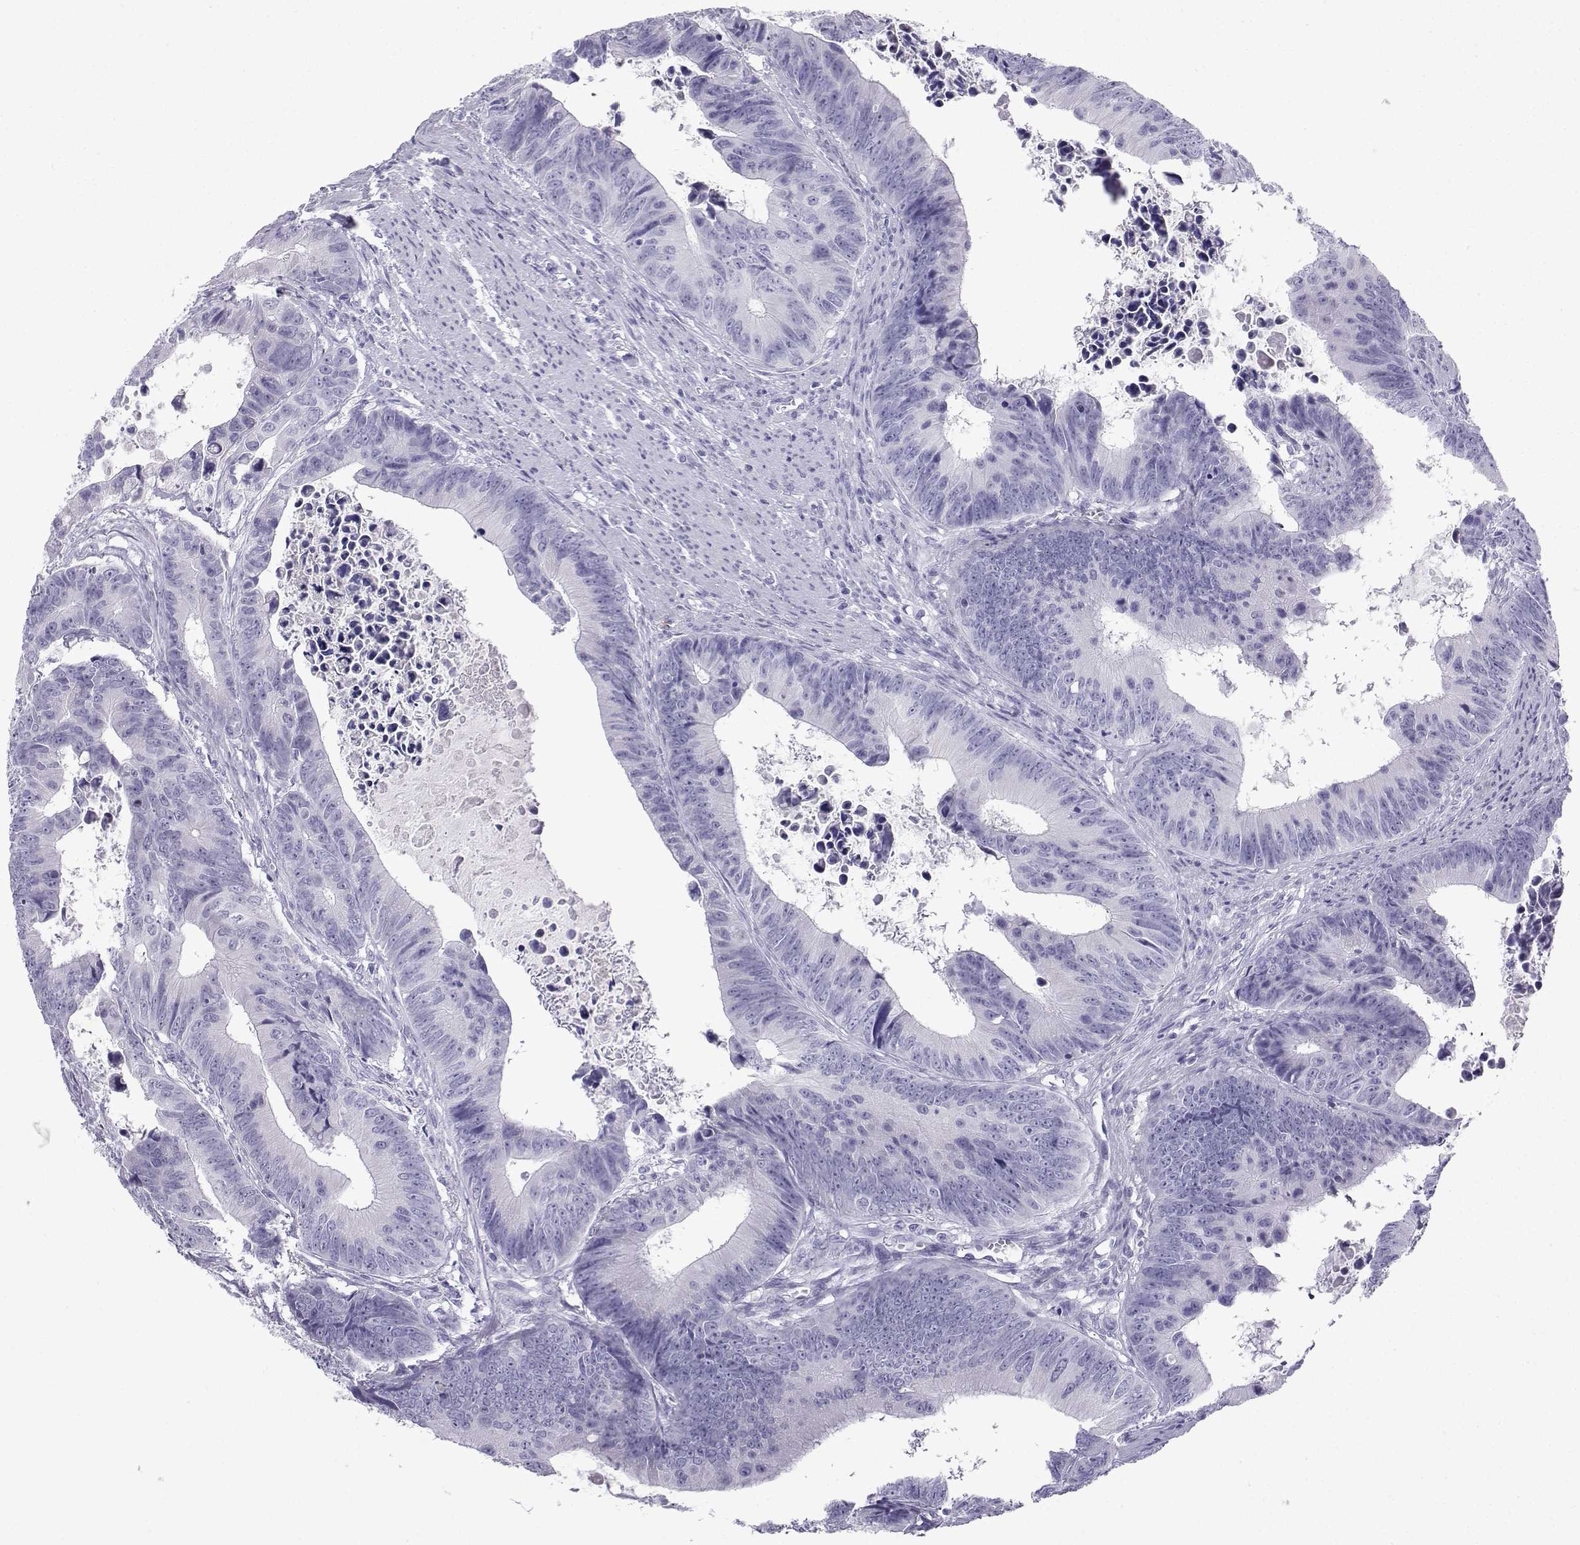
{"staining": {"intensity": "negative", "quantity": "none", "location": "none"}, "tissue": "colorectal cancer", "cell_type": "Tumor cells", "image_type": "cancer", "snomed": [{"axis": "morphology", "description": "Adenocarcinoma, NOS"}, {"axis": "topography", "description": "Colon"}], "caption": "Photomicrograph shows no protein expression in tumor cells of colorectal adenocarcinoma tissue.", "gene": "SLC18A2", "patient": {"sex": "female", "age": 87}}